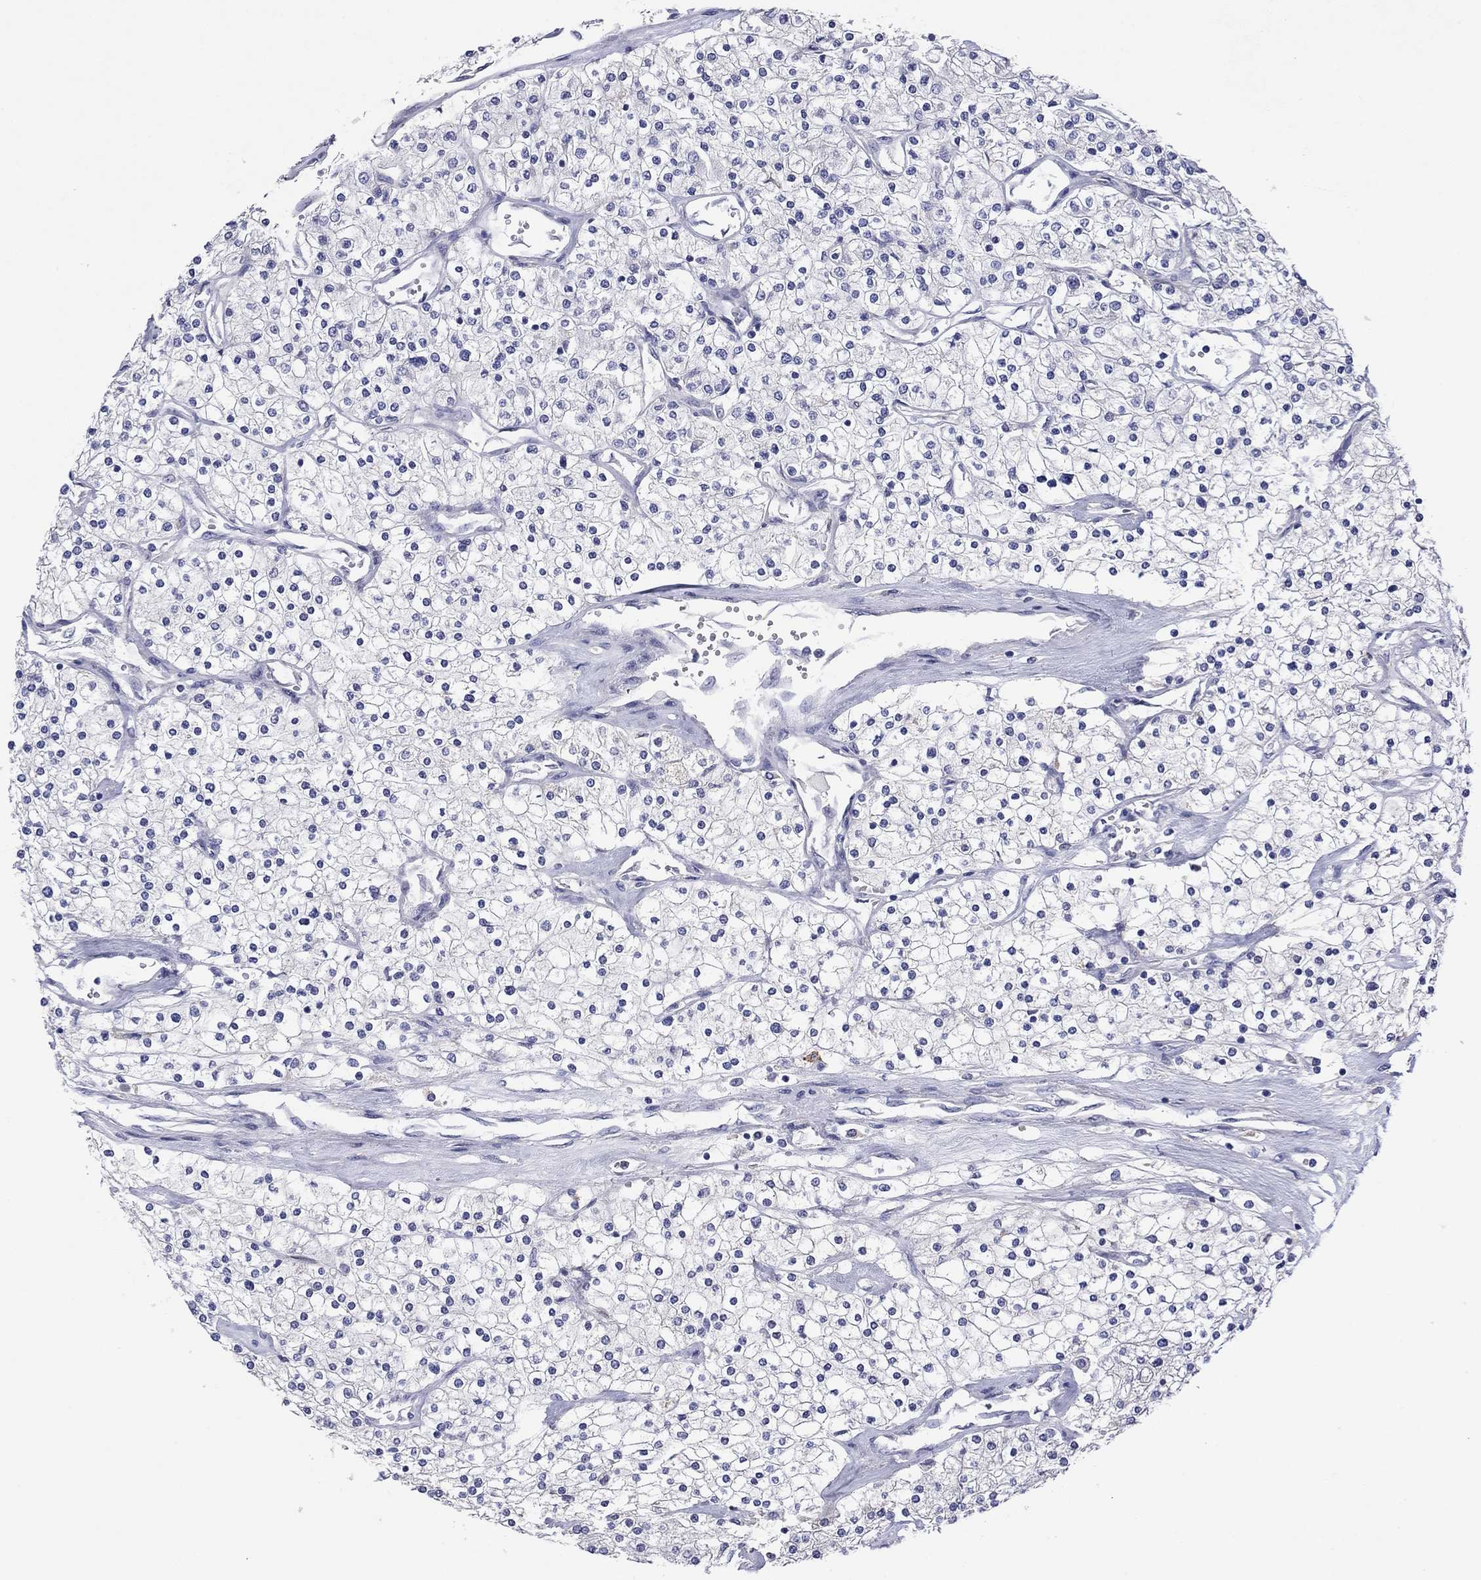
{"staining": {"intensity": "negative", "quantity": "none", "location": "none"}, "tissue": "renal cancer", "cell_type": "Tumor cells", "image_type": "cancer", "snomed": [{"axis": "morphology", "description": "Adenocarcinoma, NOS"}, {"axis": "topography", "description": "Kidney"}], "caption": "The photomicrograph shows no significant expression in tumor cells of adenocarcinoma (renal).", "gene": "HDC", "patient": {"sex": "male", "age": 80}}